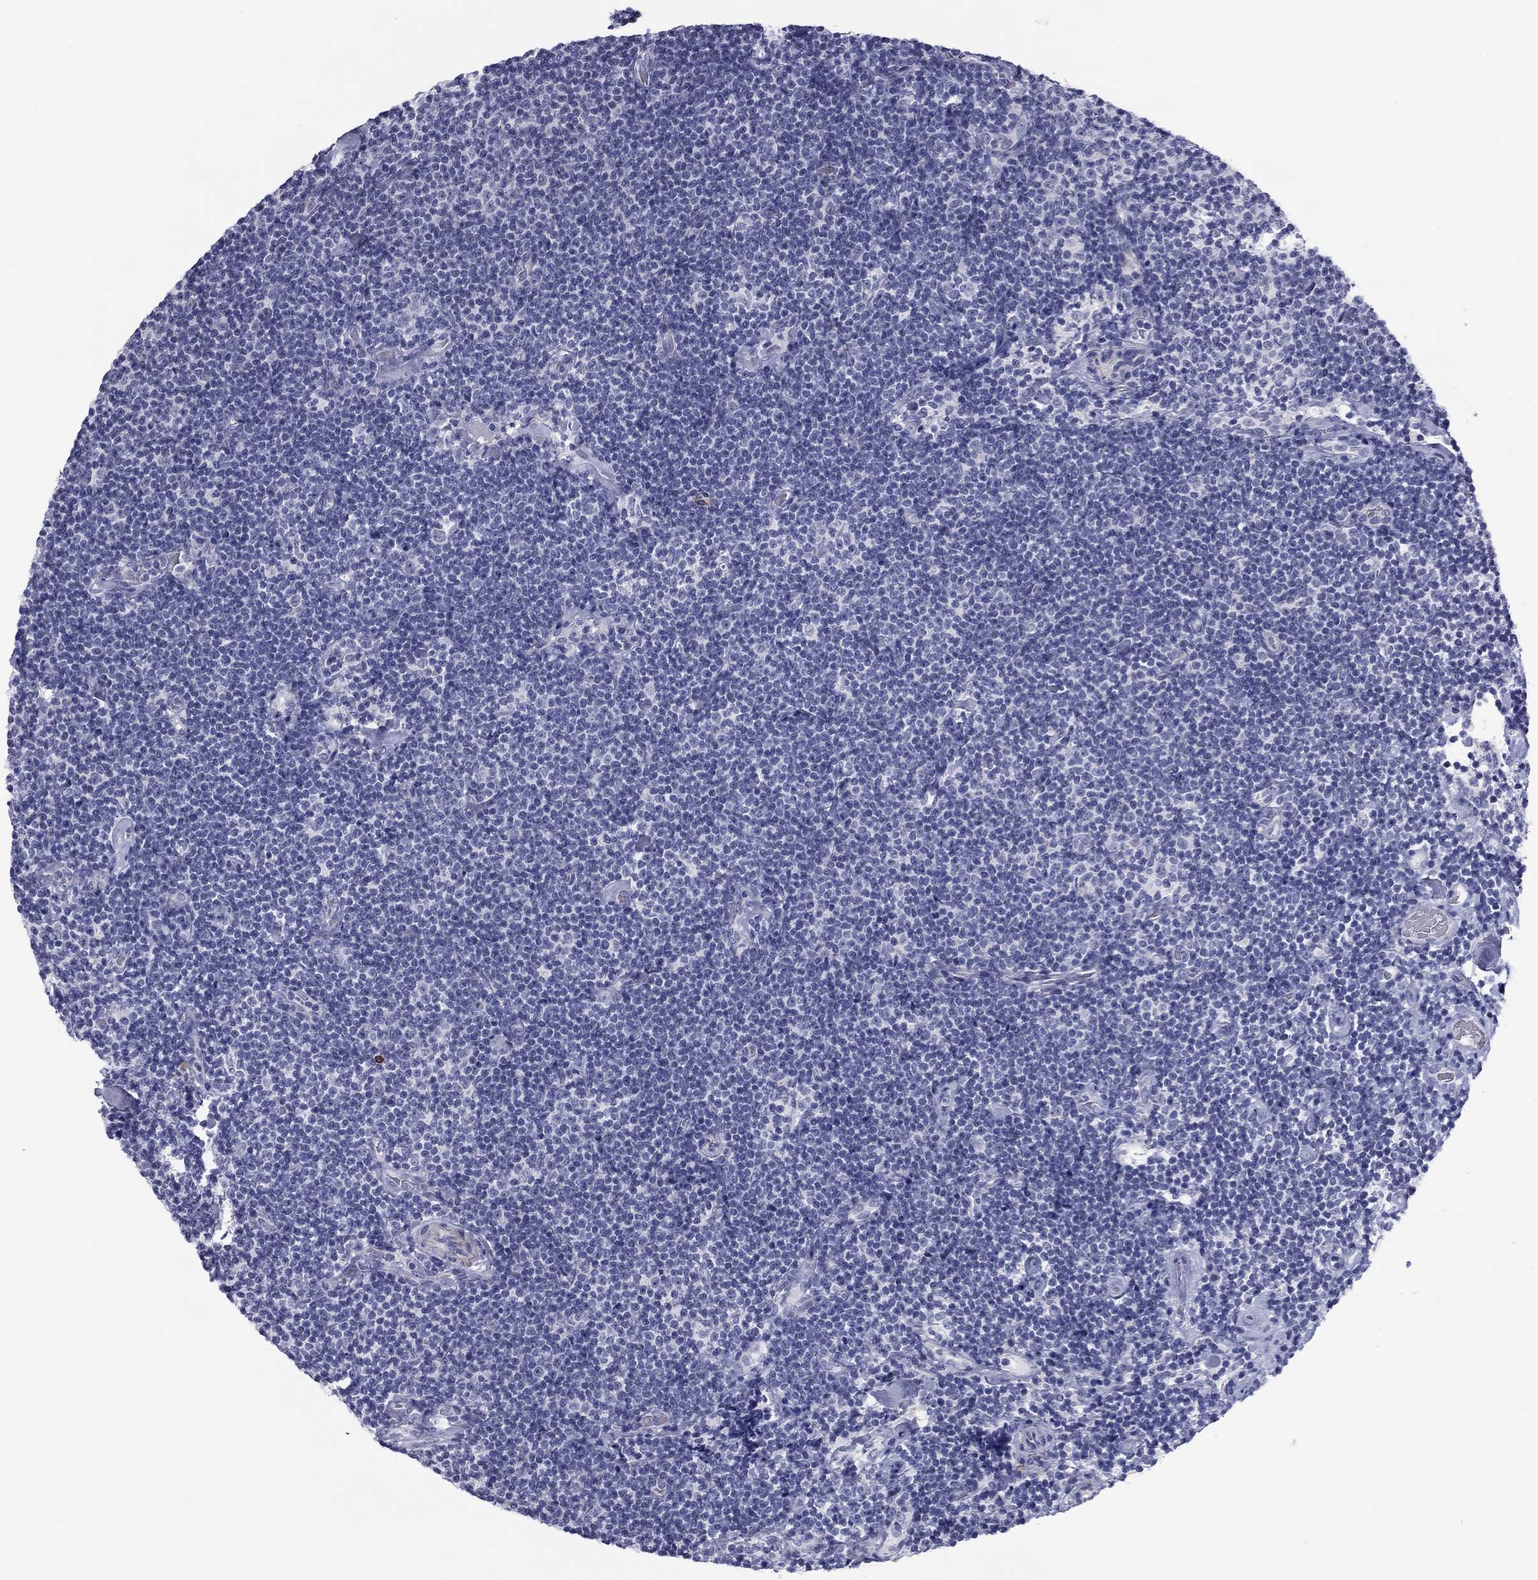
{"staining": {"intensity": "negative", "quantity": "none", "location": "none"}, "tissue": "lymphoma", "cell_type": "Tumor cells", "image_type": "cancer", "snomed": [{"axis": "morphology", "description": "Malignant lymphoma, non-Hodgkin's type, Low grade"}, {"axis": "topography", "description": "Lymph node"}], "caption": "Immunohistochemical staining of human malignant lymphoma, non-Hodgkin's type (low-grade) exhibits no significant staining in tumor cells.", "gene": "PRPH", "patient": {"sex": "male", "age": 81}}